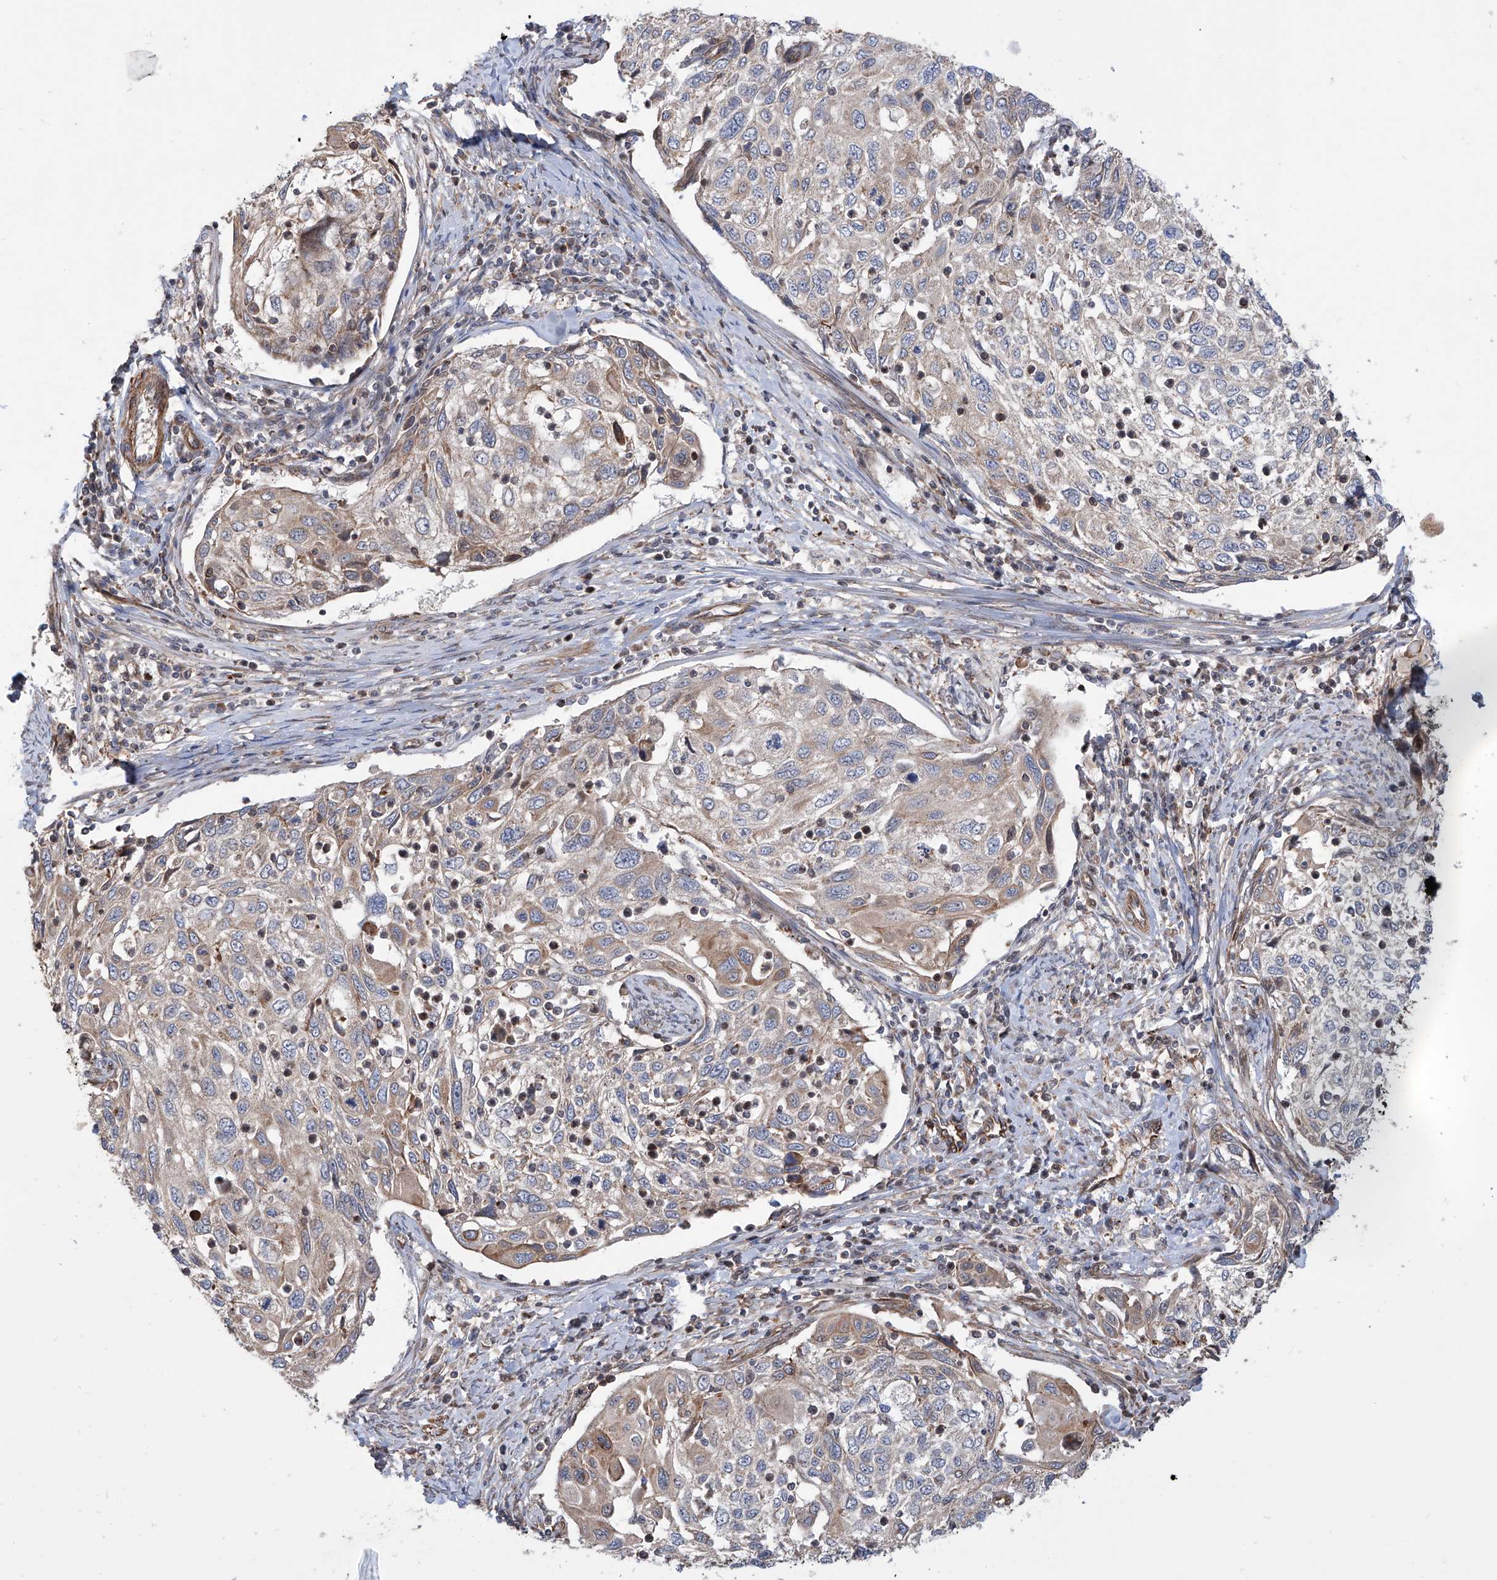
{"staining": {"intensity": "moderate", "quantity": "<25%", "location": "cytoplasmic/membranous"}, "tissue": "cervical cancer", "cell_type": "Tumor cells", "image_type": "cancer", "snomed": [{"axis": "morphology", "description": "Squamous cell carcinoma, NOS"}, {"axis": "topography", "description": "Cervix"}], "caption": "Squamous cell carcinoma (cervical) stained with immunohistochemistry reveals moderate cytoplasmic/membranous staining in approximately <25% of tumor cells.", "gene": "APAF1", "patient": {"sex": "female", "age": 70}}